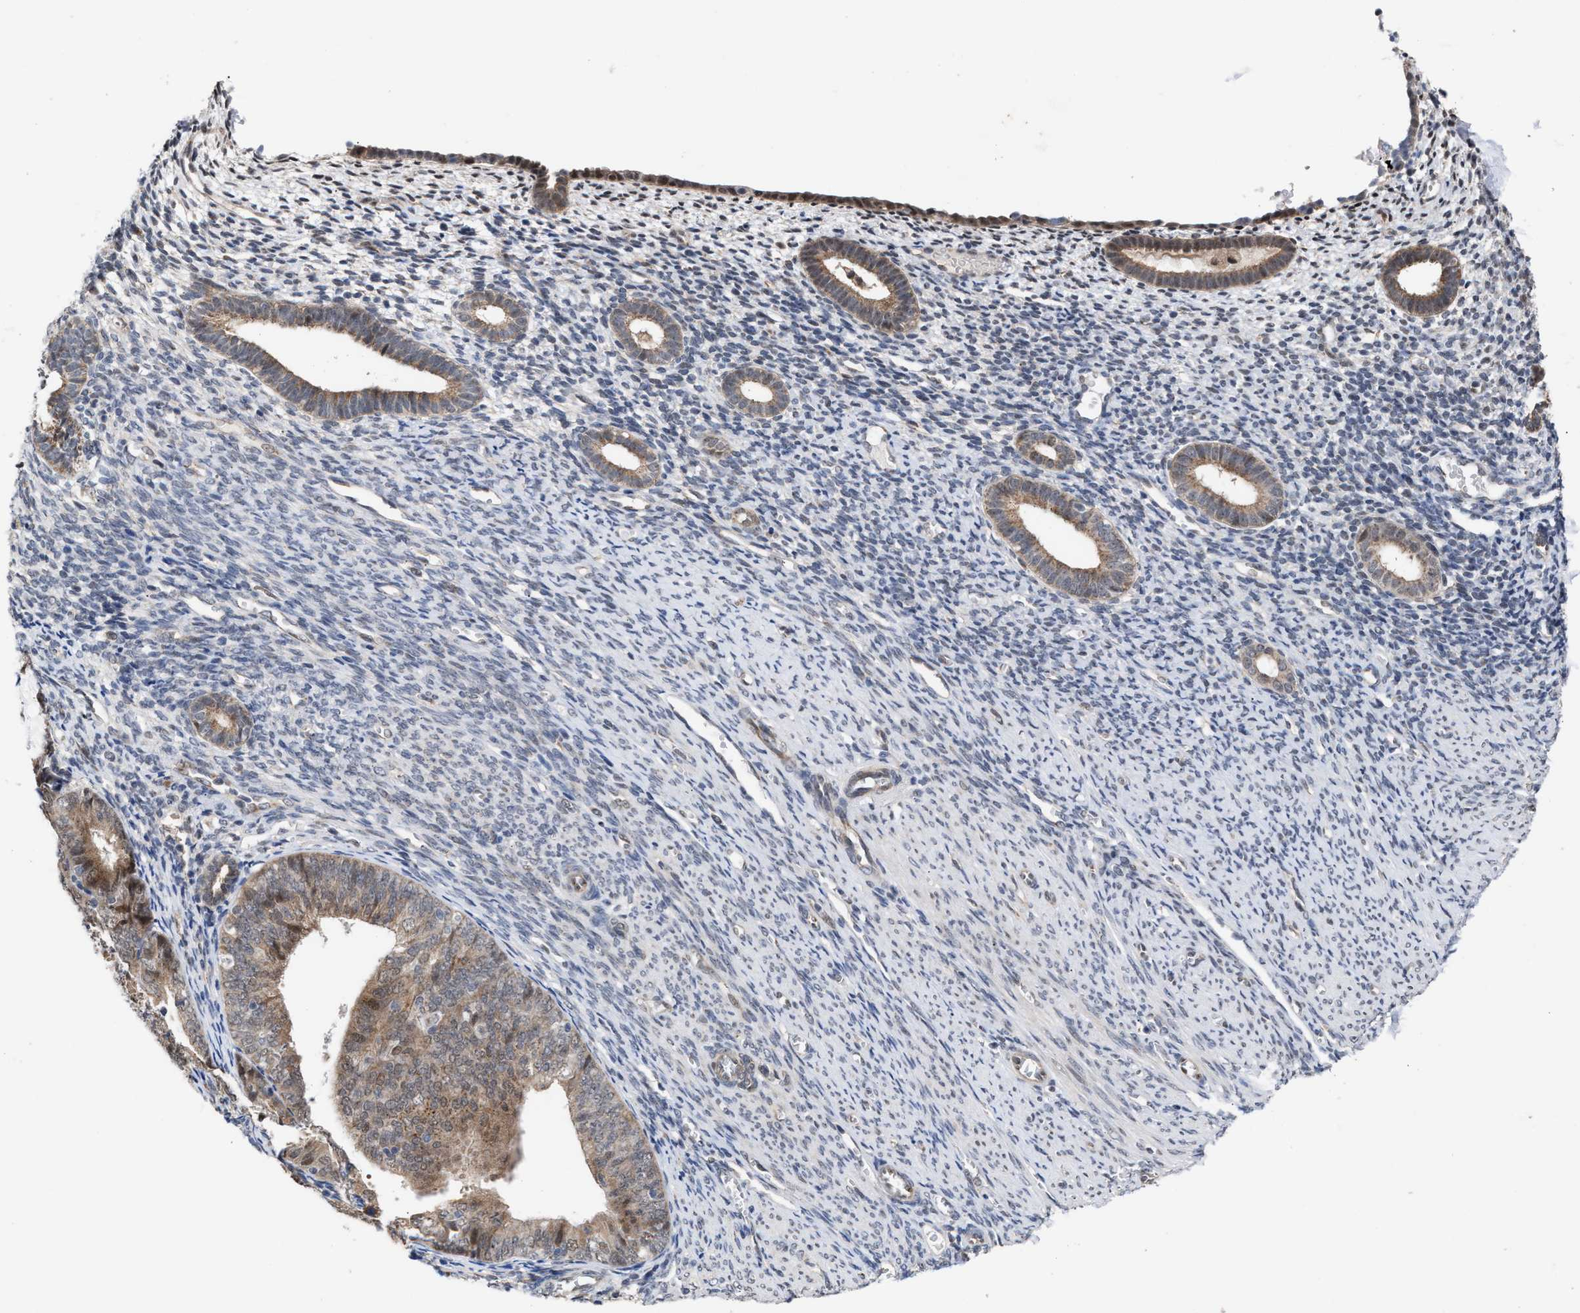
{"staining": {"intensity": "negative", "quantity": "none", "location": "none"}, "tissue": "endometrium", "cell_type": "Cells in endometrial stroma", "image_type": "normal", "snomed": [{"axis": "morphology", "description": "Normal tissue, NOS"}, {"axis": "morphology", "description": "Adenocarcinoma, NOS"}, {"axis": "topography", "description": "Endometrium"}], "caption": "Immunohistochemistry of unremarkable endometrium shows no staining in cells in endometrial stroma.", "gene": "MKNK2", "patient": {"sex": "female", "age": 57}}